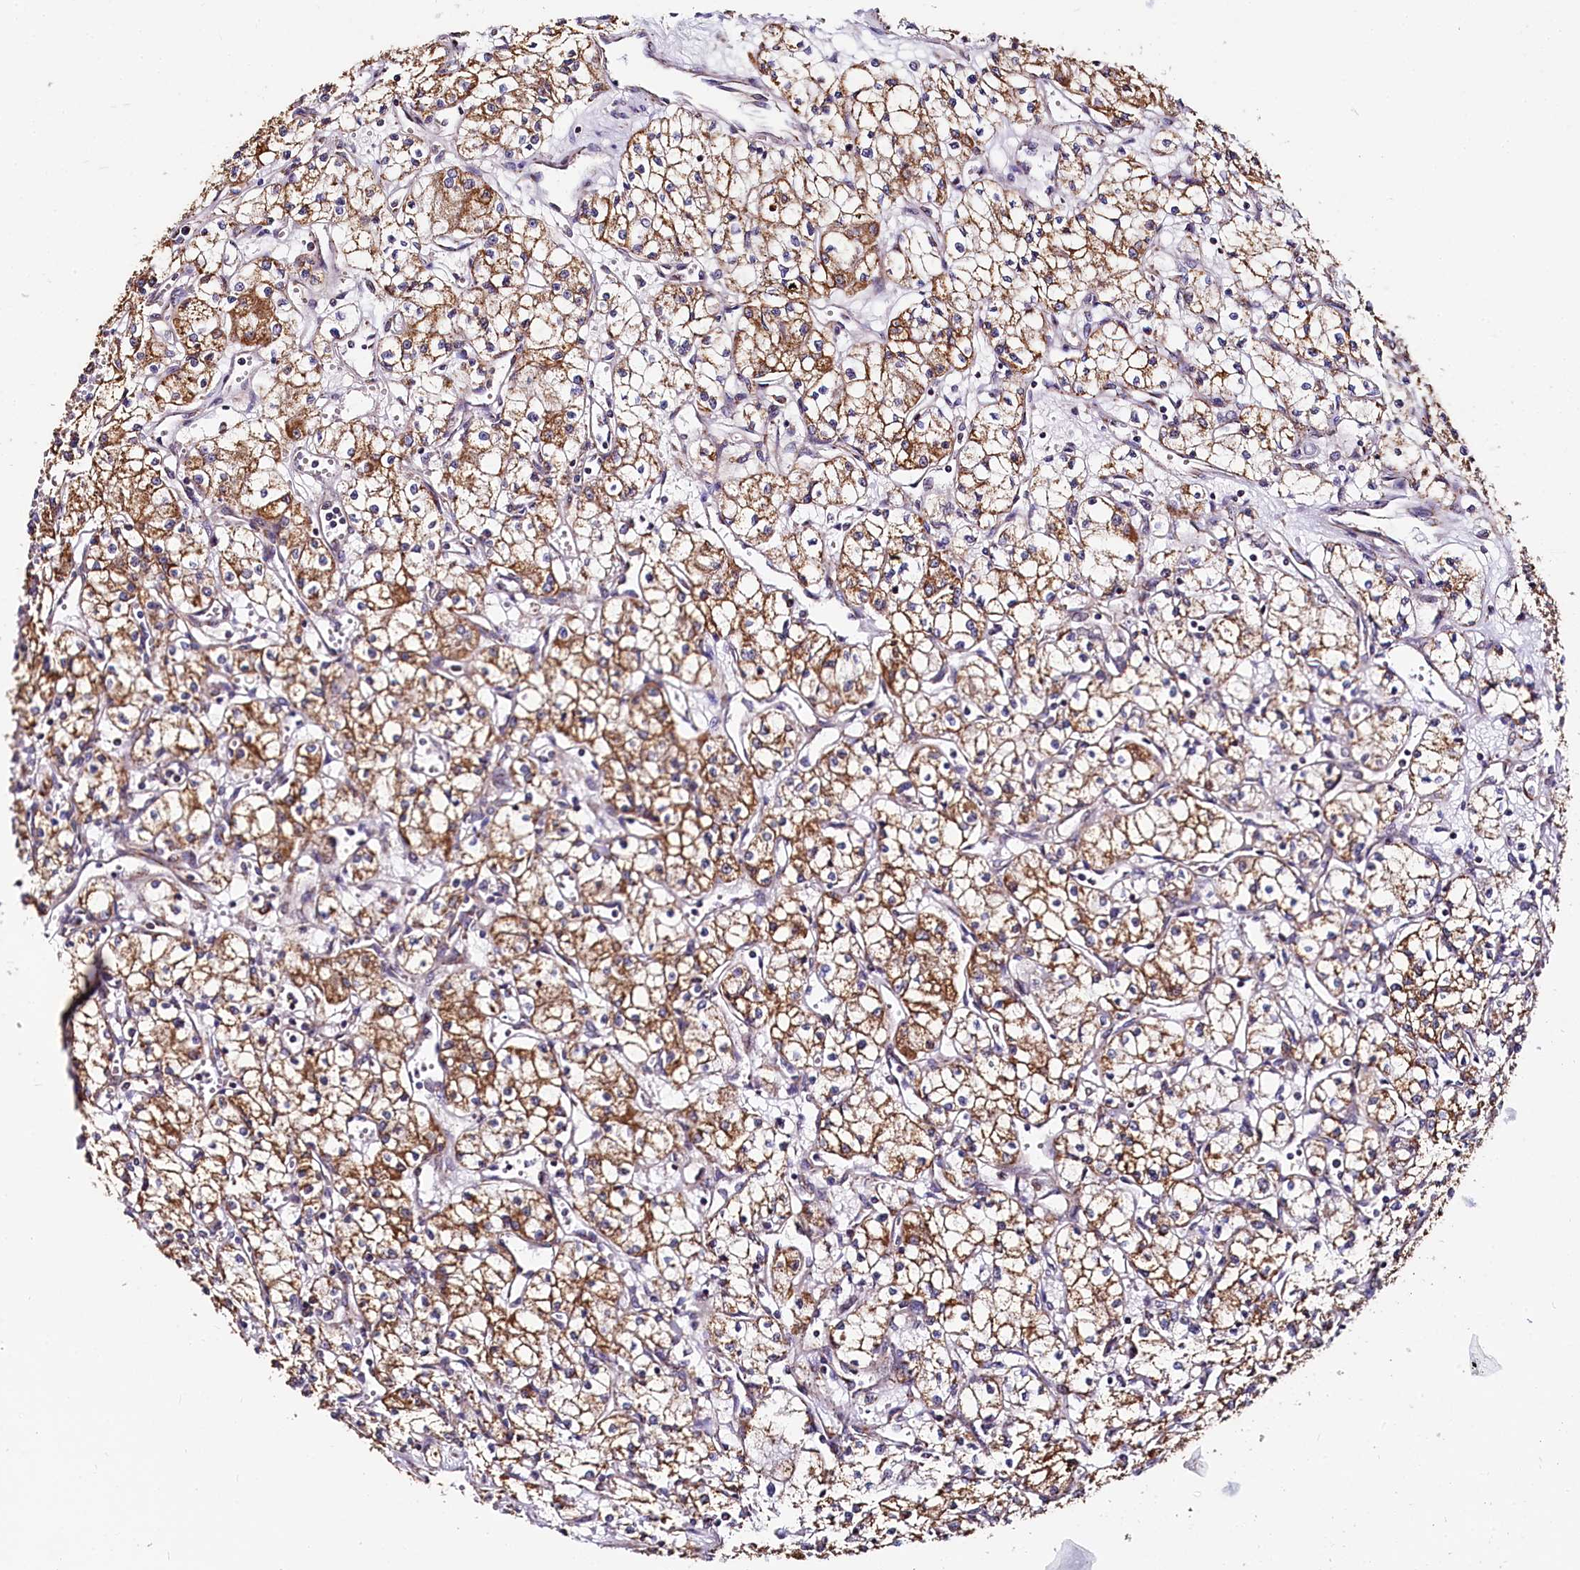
{"staining": {"intensity": "moderate", "quantity": ">75%", "location": "cytoplasmic/membranous"}, "tissue": "renal cancer", "cell_type": "Tumor cells", "image_type": "cancer", "snomed": [{"axis": "morphology", "description": "Adenocarcinoma, NOS"}, {"axis": "topography", "description": "Kidney"}], "caption": "Renal adenocarcinoma stained with immunohistochemistry displays moderate cytoplasmic/membranous staining in about >75% of tumor cells.", "gene": "SPRYD3", "patient": {"sex": "male", "age": 59}}